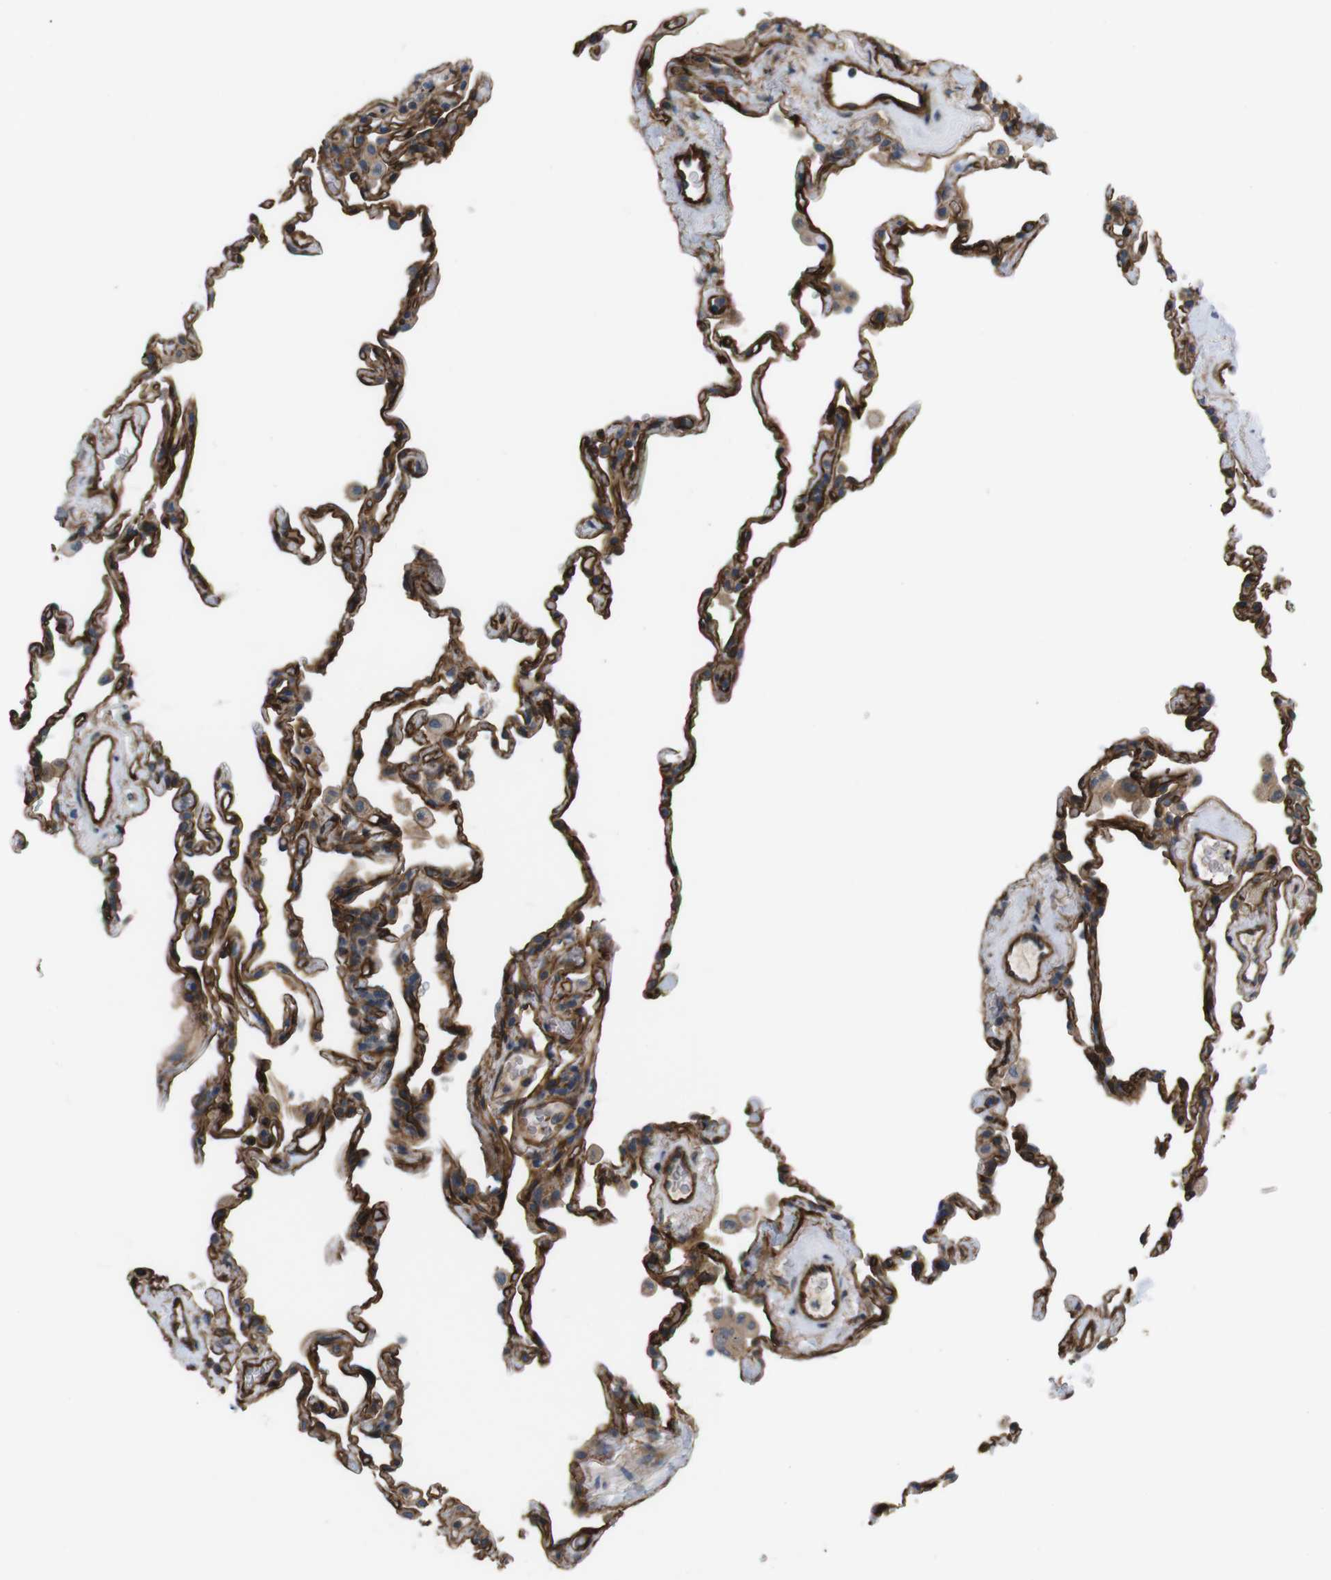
{"staining": {"intensity": "strong", "quantity": ">75%", "location": "cytoplasmic/membranous"}, "tissue": "lung", "cell_type": "Alveolar cells", "image_type": "normal", "snomed": [{"axis": "morphology", "description": "Normal tissue, NOS"}, {"axis": "topography", "description": "Lung"}], "caption": "Immunohistochemical staining of unremarkable lung displays high levels of strong cytoplasmic/membranous expression in about >75% of alveolar cells.", "gene": "BVES", "patient": {"sex": "male", "age": 59}}